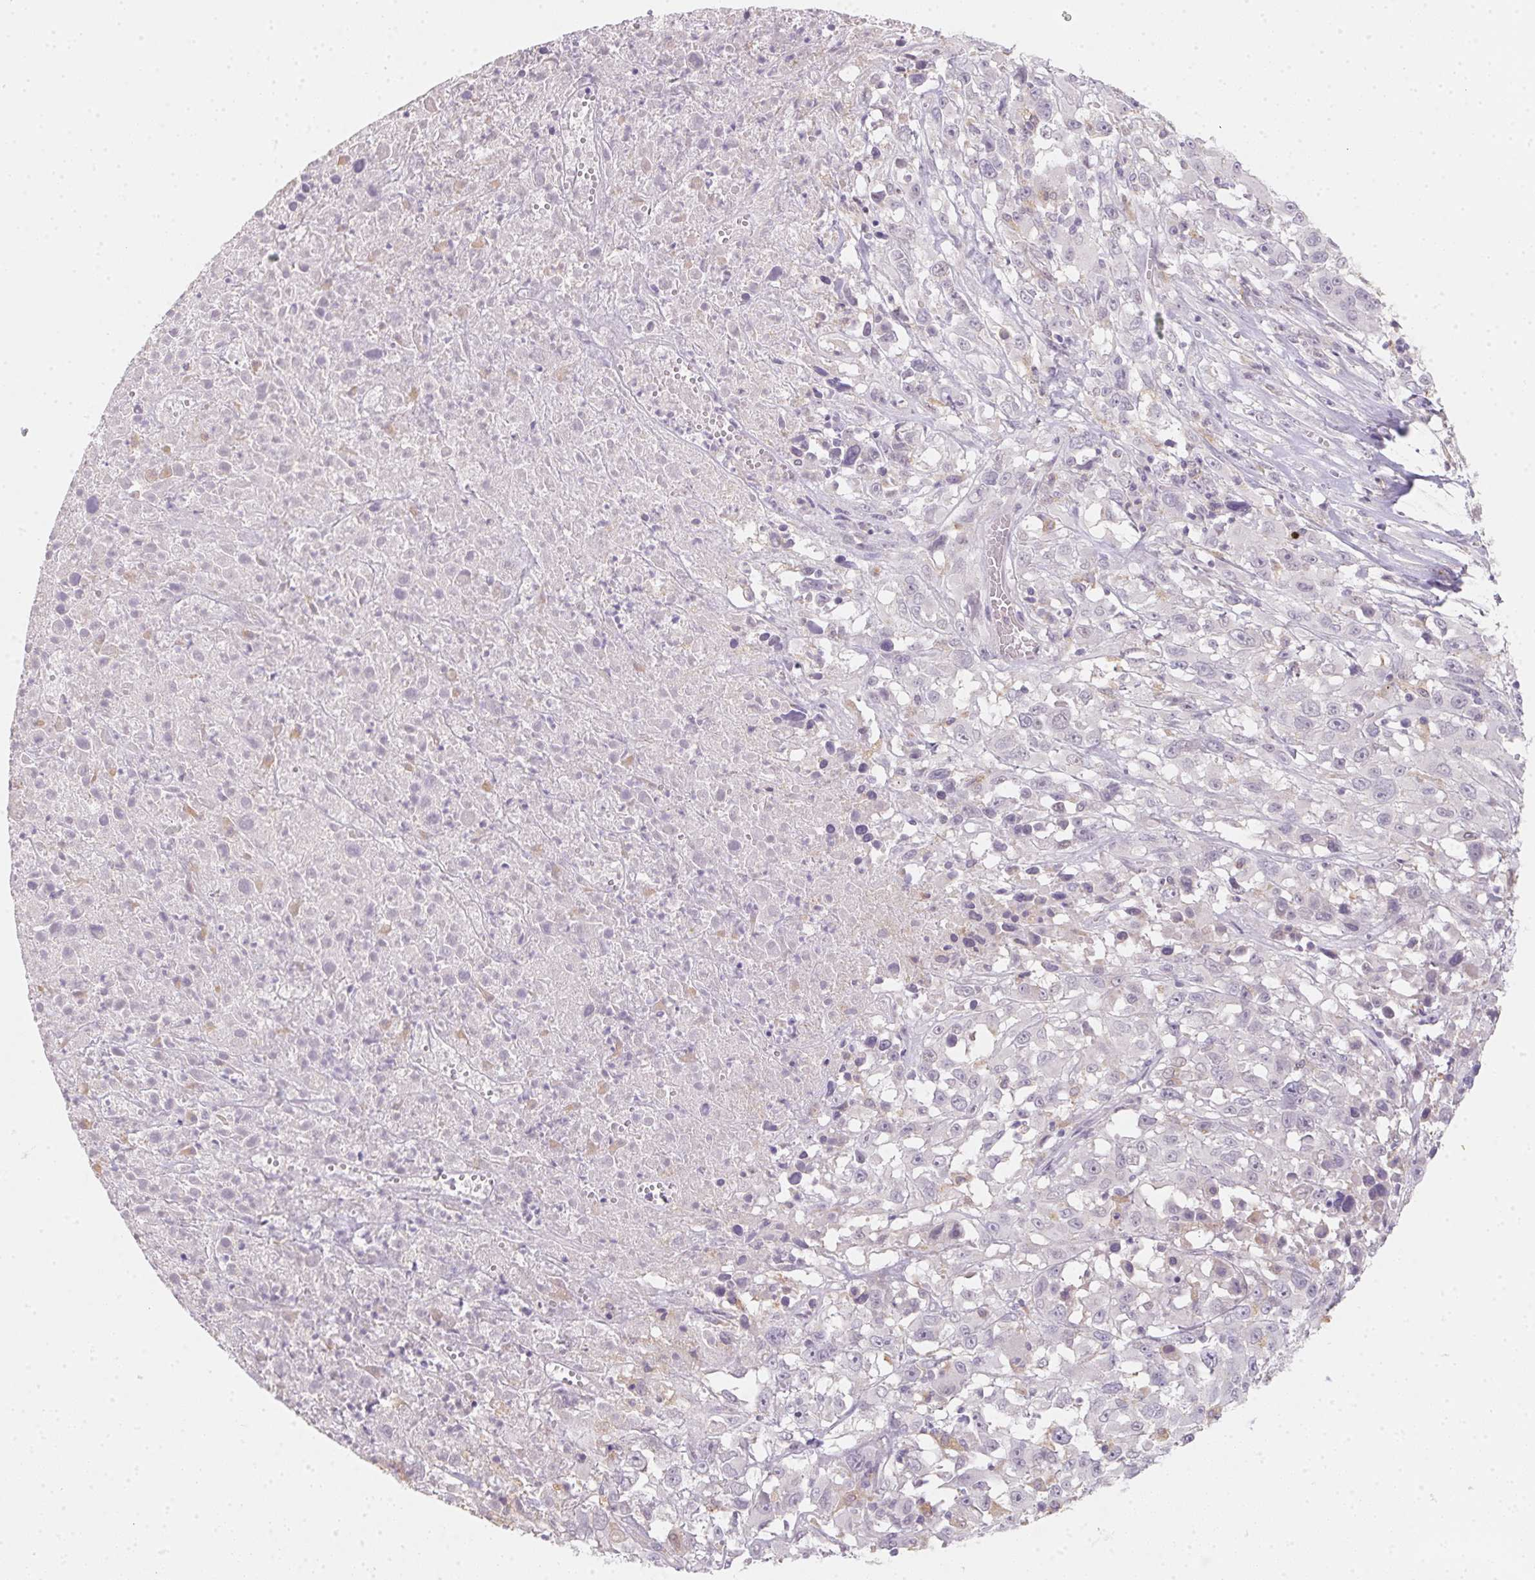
{"staining": {"intensity": "negative", "quantity": "none", "location": "none"}, "tissue": "melanoma", "cell_type": "Tumor cells", "image_type": "cancer", "snomed": [{"axis": "morphology", "description": "Malignant melanoma, Metastatic site"}, {"axis": "topography", "description": "Soft tissue"}], "caption": "Malignant melanoma (metastatic site) stained for a protein using IHC demonstrates no staining tumor cells.", "gene": "SLC6A18", "patient": {"sex": "male", "age": 50}}